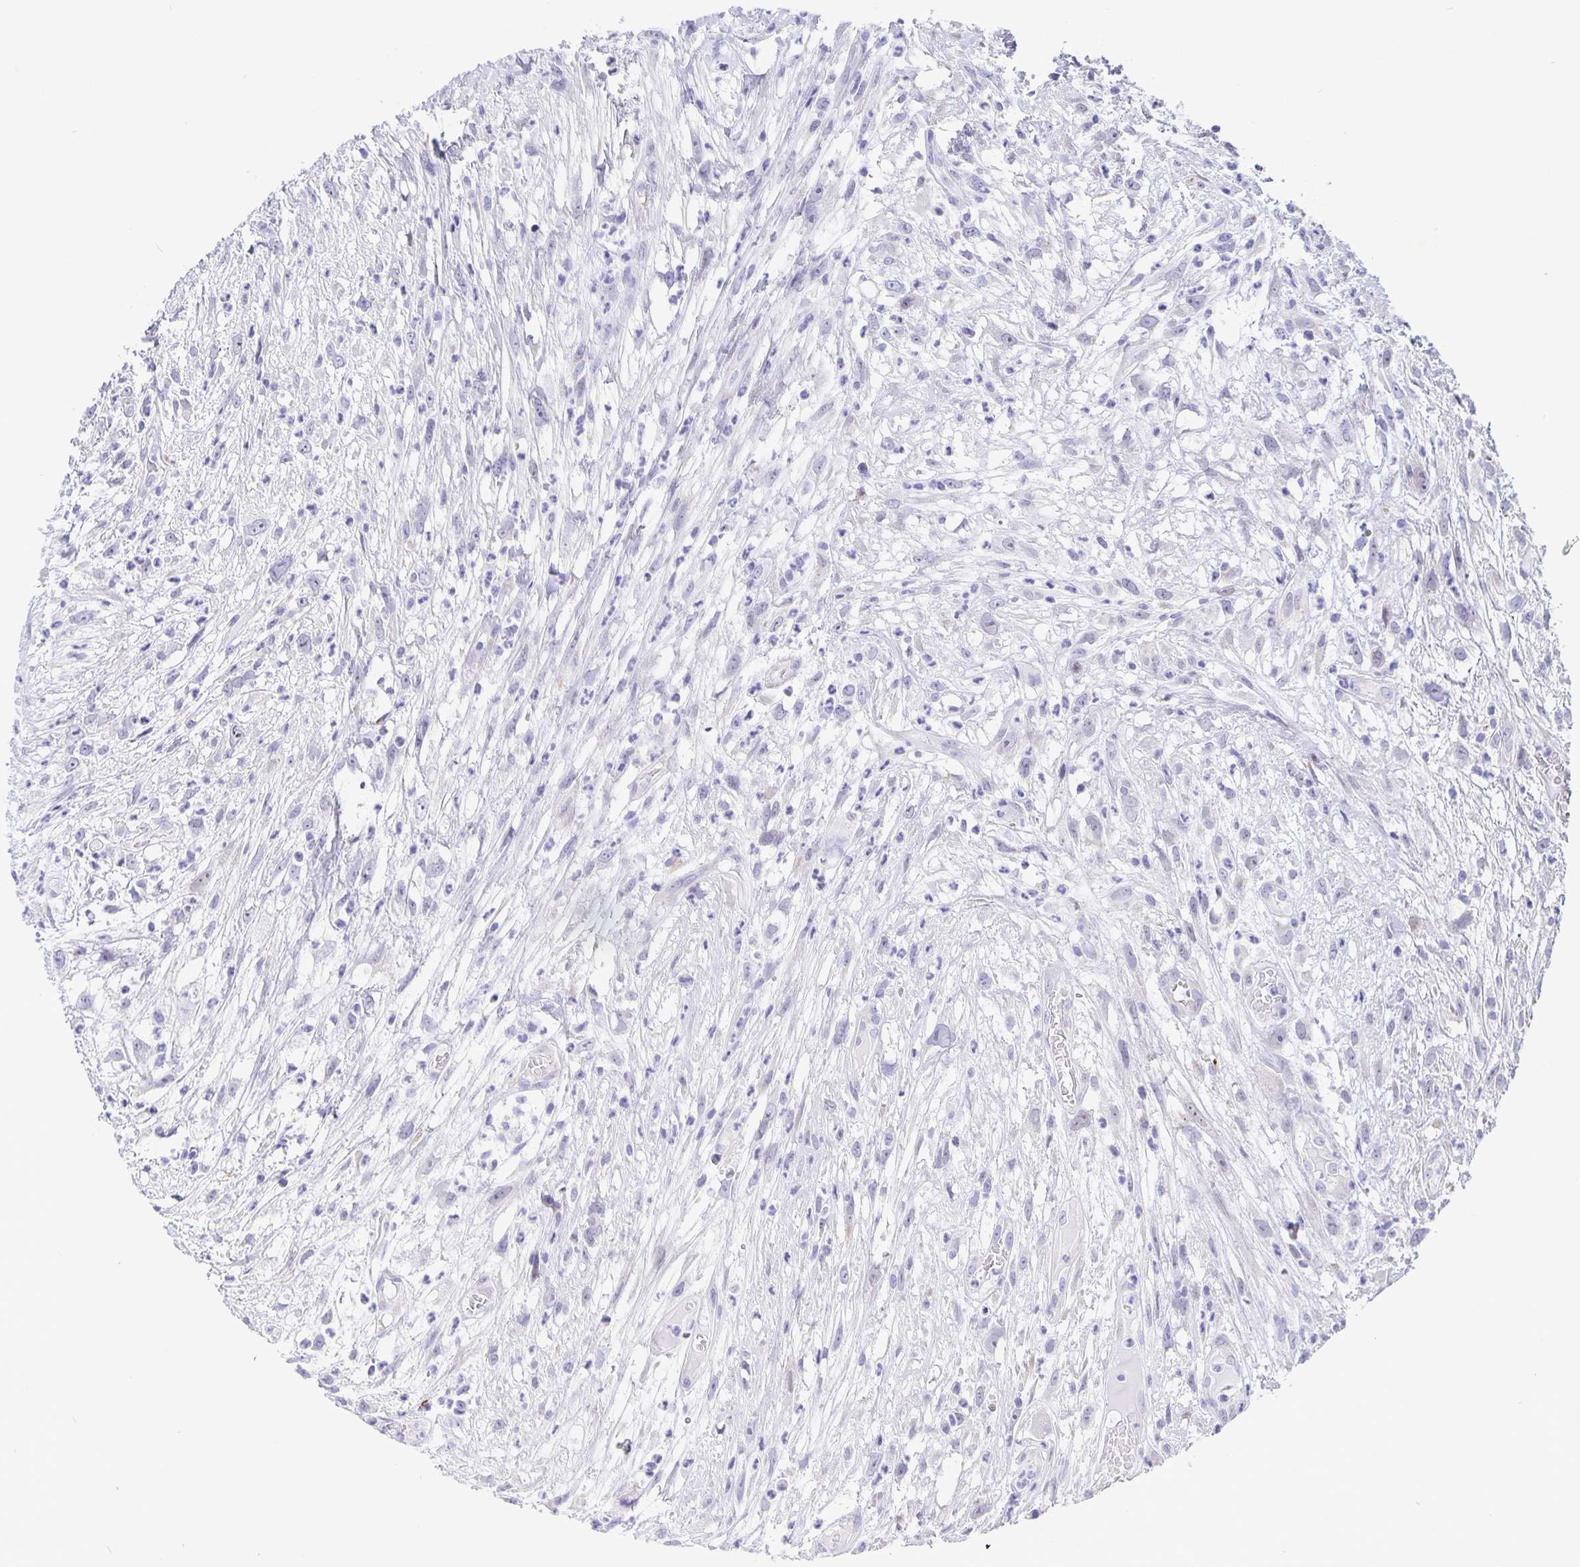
{"staining": {"intensity": "negative", "quantity": "none", "location": "none"}, "tissue": "head and neck cancer", "cell_type": "Tumor cells", "image_type": "cancer", "snomed": [{"axis": "morphology", "description": "Squamous cell carcinoma, NOS"}, {"axis": "topography", "description": "Head-Neck"}], "caption": "Immunohistochemical staining of squamous cell carcinoma (head and neck) exhibits no significant staining in tumor cells.", "gene": "ERMN", "patient": {"sex": "male", "age": 65}}